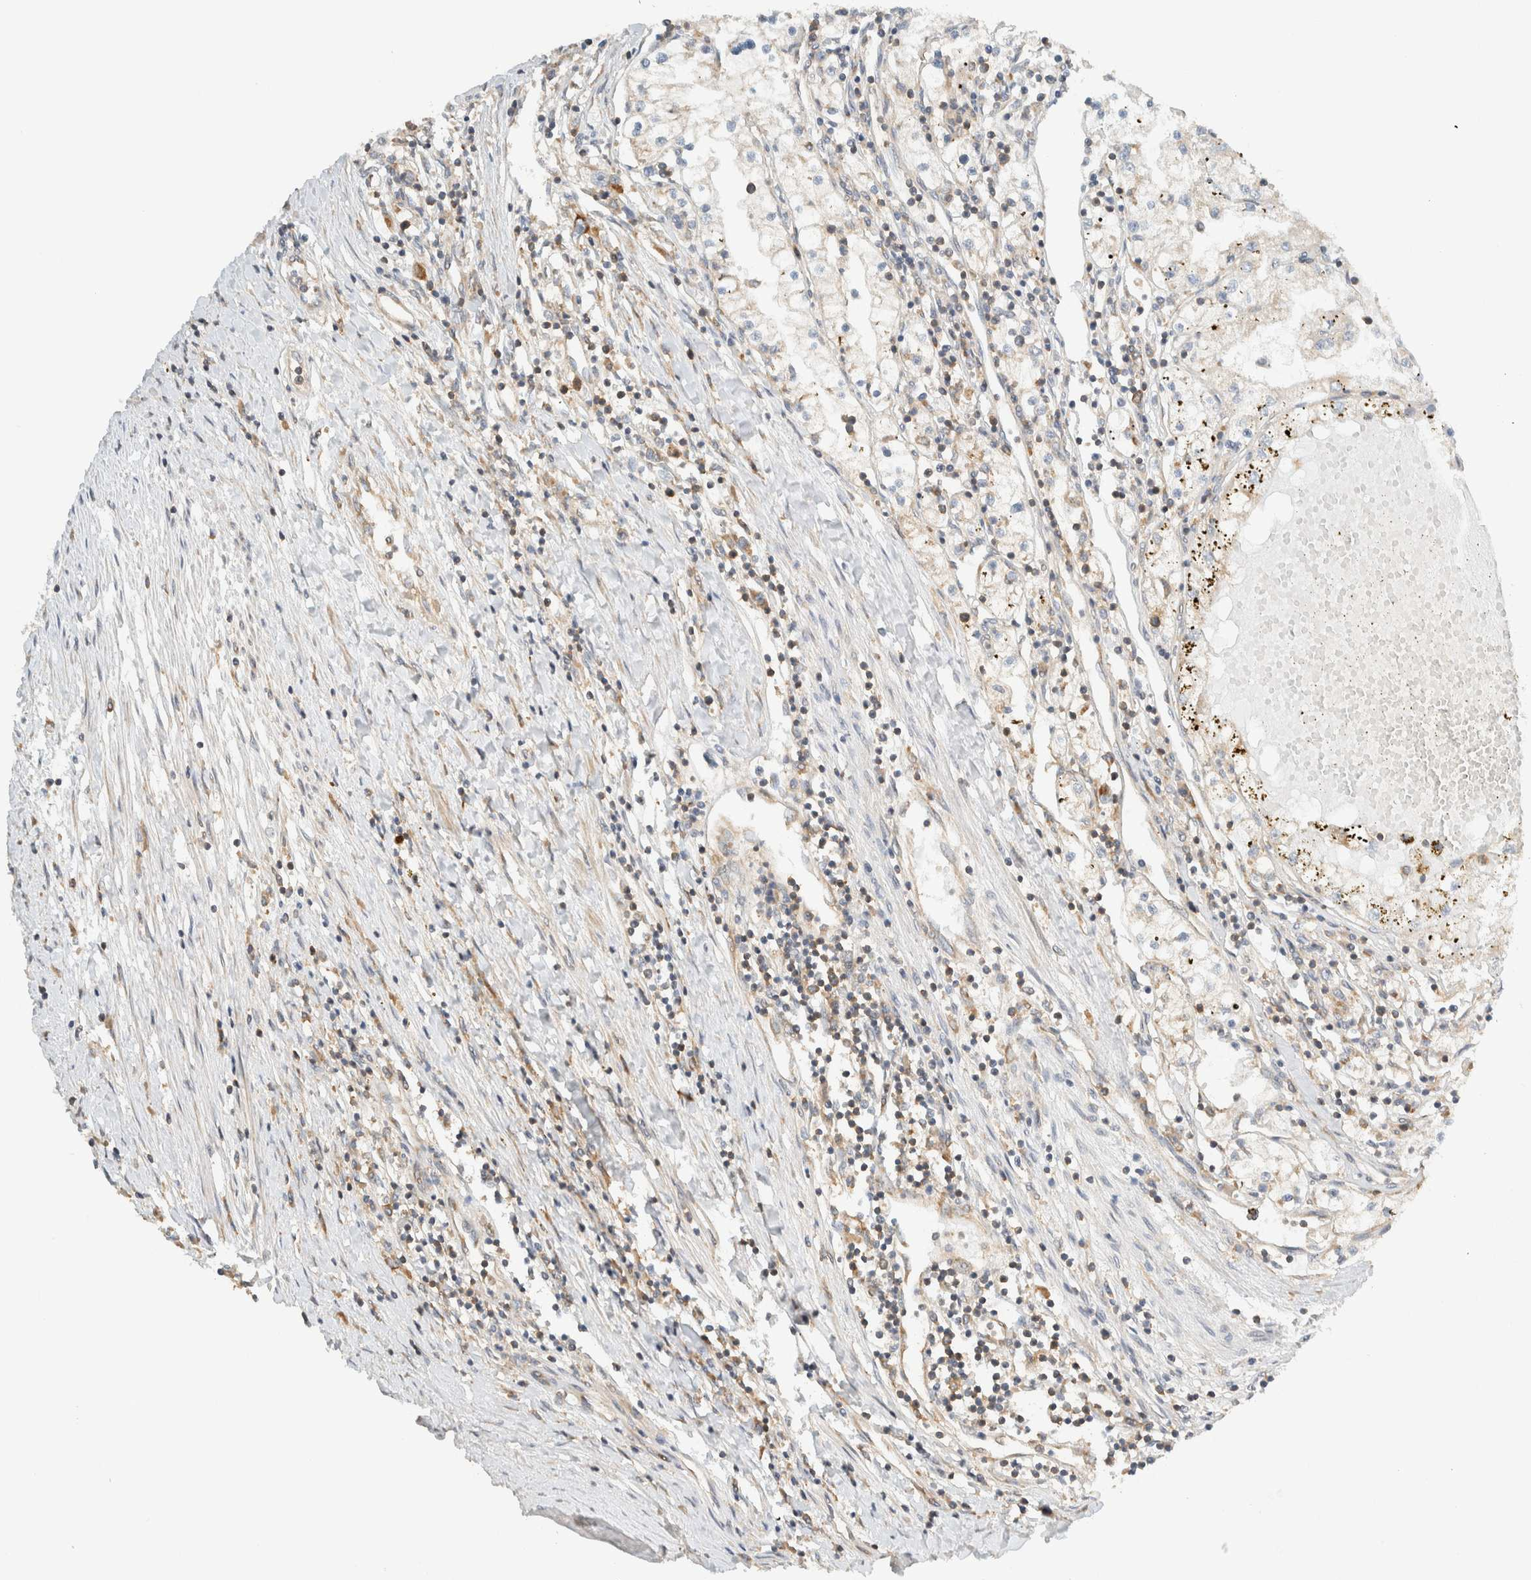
{"staining": {"intensity": "negative", "quantity": "none", "location": "none"}, "tissue": "renal cancer", "cell_type": "Tumor cells", "image_type": "cancer", "snomed": [{"axis": "morphology", "description": "Adenocarcinoma, NOS"}, {"axis": "topography", "description": "Kidney"}], "caption": "Immunohistochemistry micrograph of renal cancer stained for a protein (brown), which displays no expression in tumor cells.", "gene": "ARFGEF1", "patient": {"sex": "male", "age": 68}}